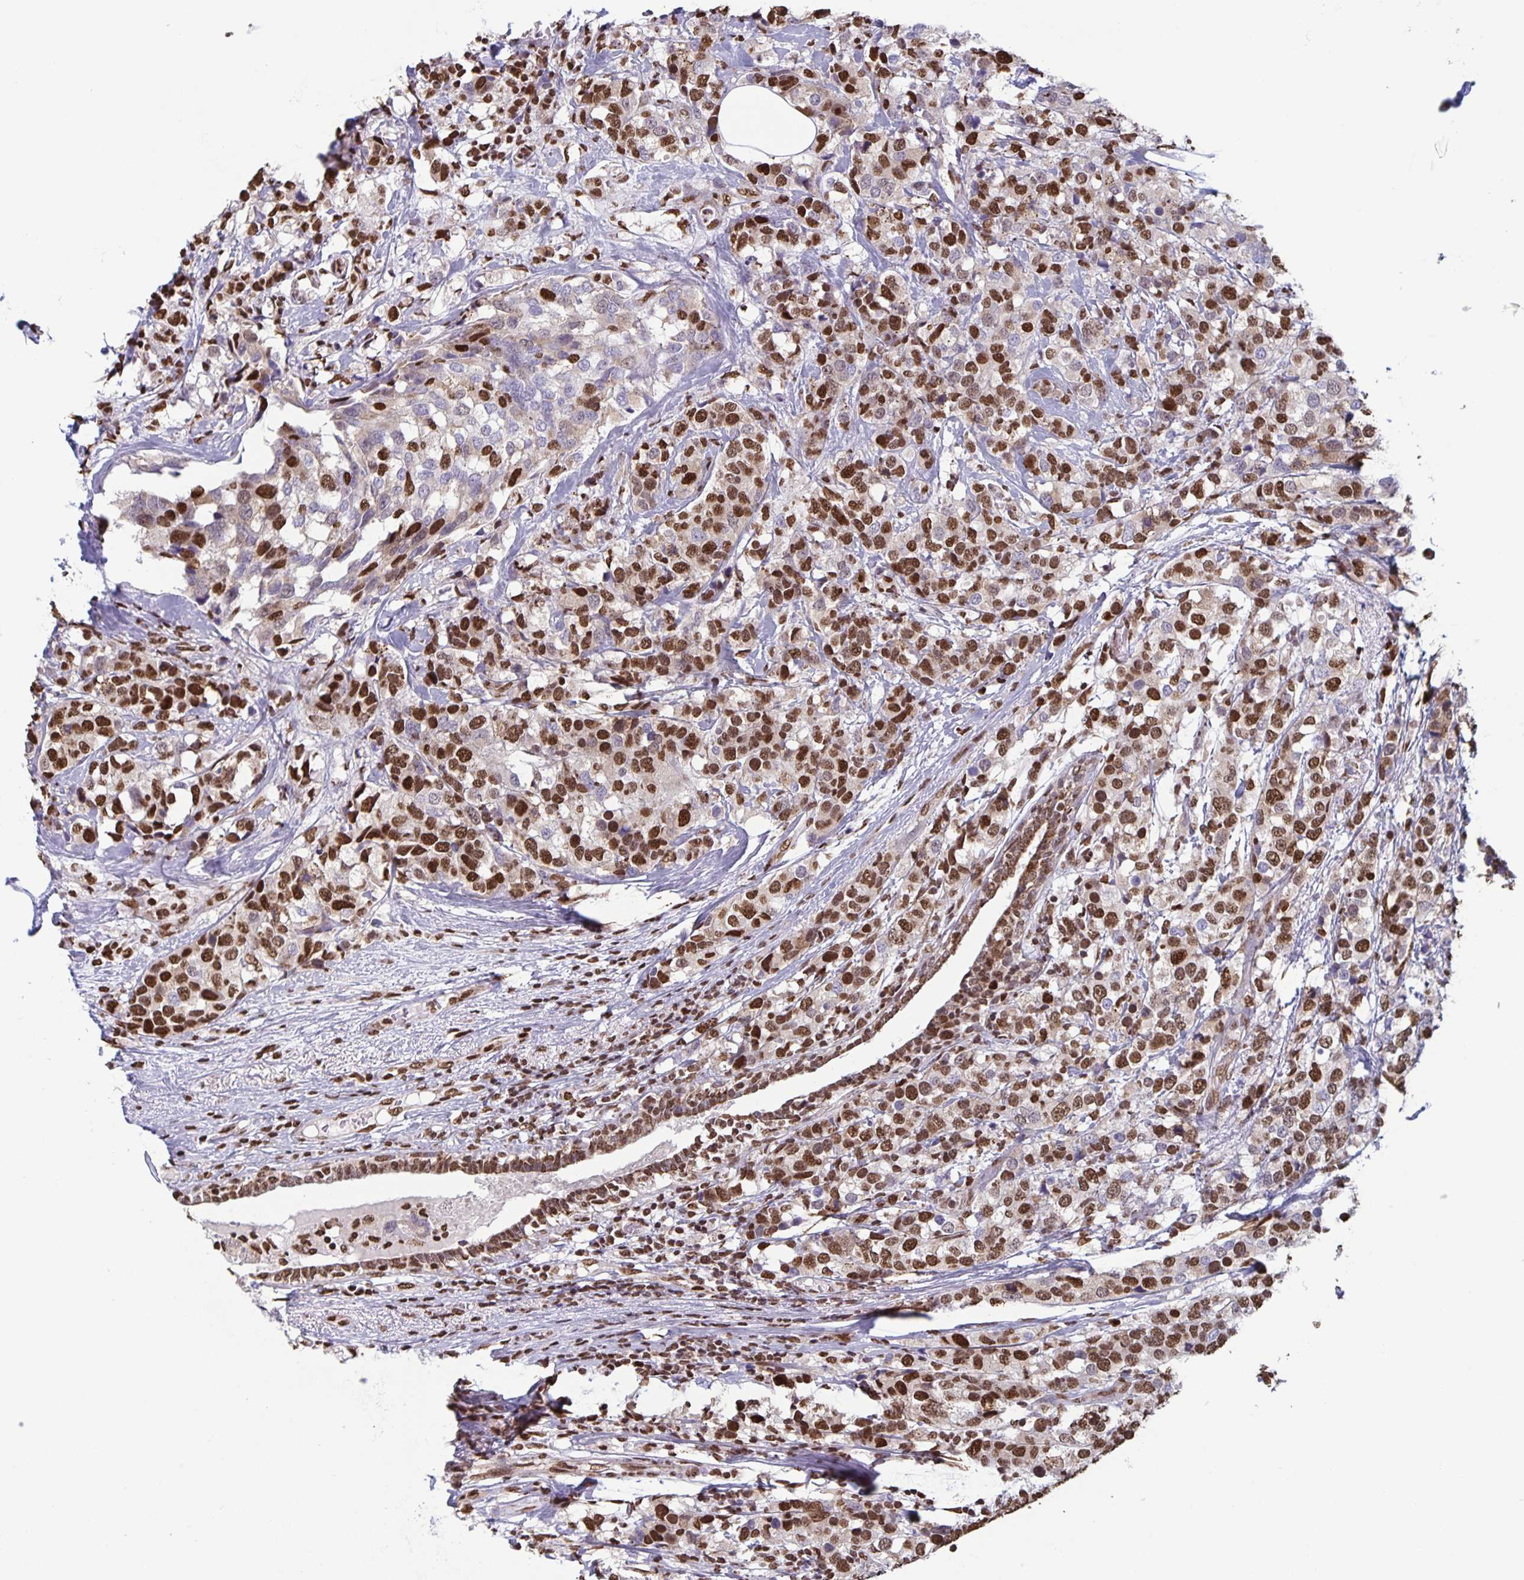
{"staining": {"intensity": "strong", "quantity": "25%-75%", "location": "nuclear"}, "tissue": "breast cancer", "cell_type": "Tumor cells", "image_type": "cancer", "snomed": [{"axis": "morphology", "description": "Lobular carcinoma"}, {"axis": "topography", "description": "Breast"}], "caption": "Breast lobular carcinoma tissue exhibits strong nuclear staining in approximately 25%-75% of tumor cells, visualized by immunohistochemistry. (Stains: DAB in brown, nuclei in blue, Microscopy: brightfield microscopy at high magnification).", "gene": "DUT", "patient": {"sex": "female", "age": 59}}